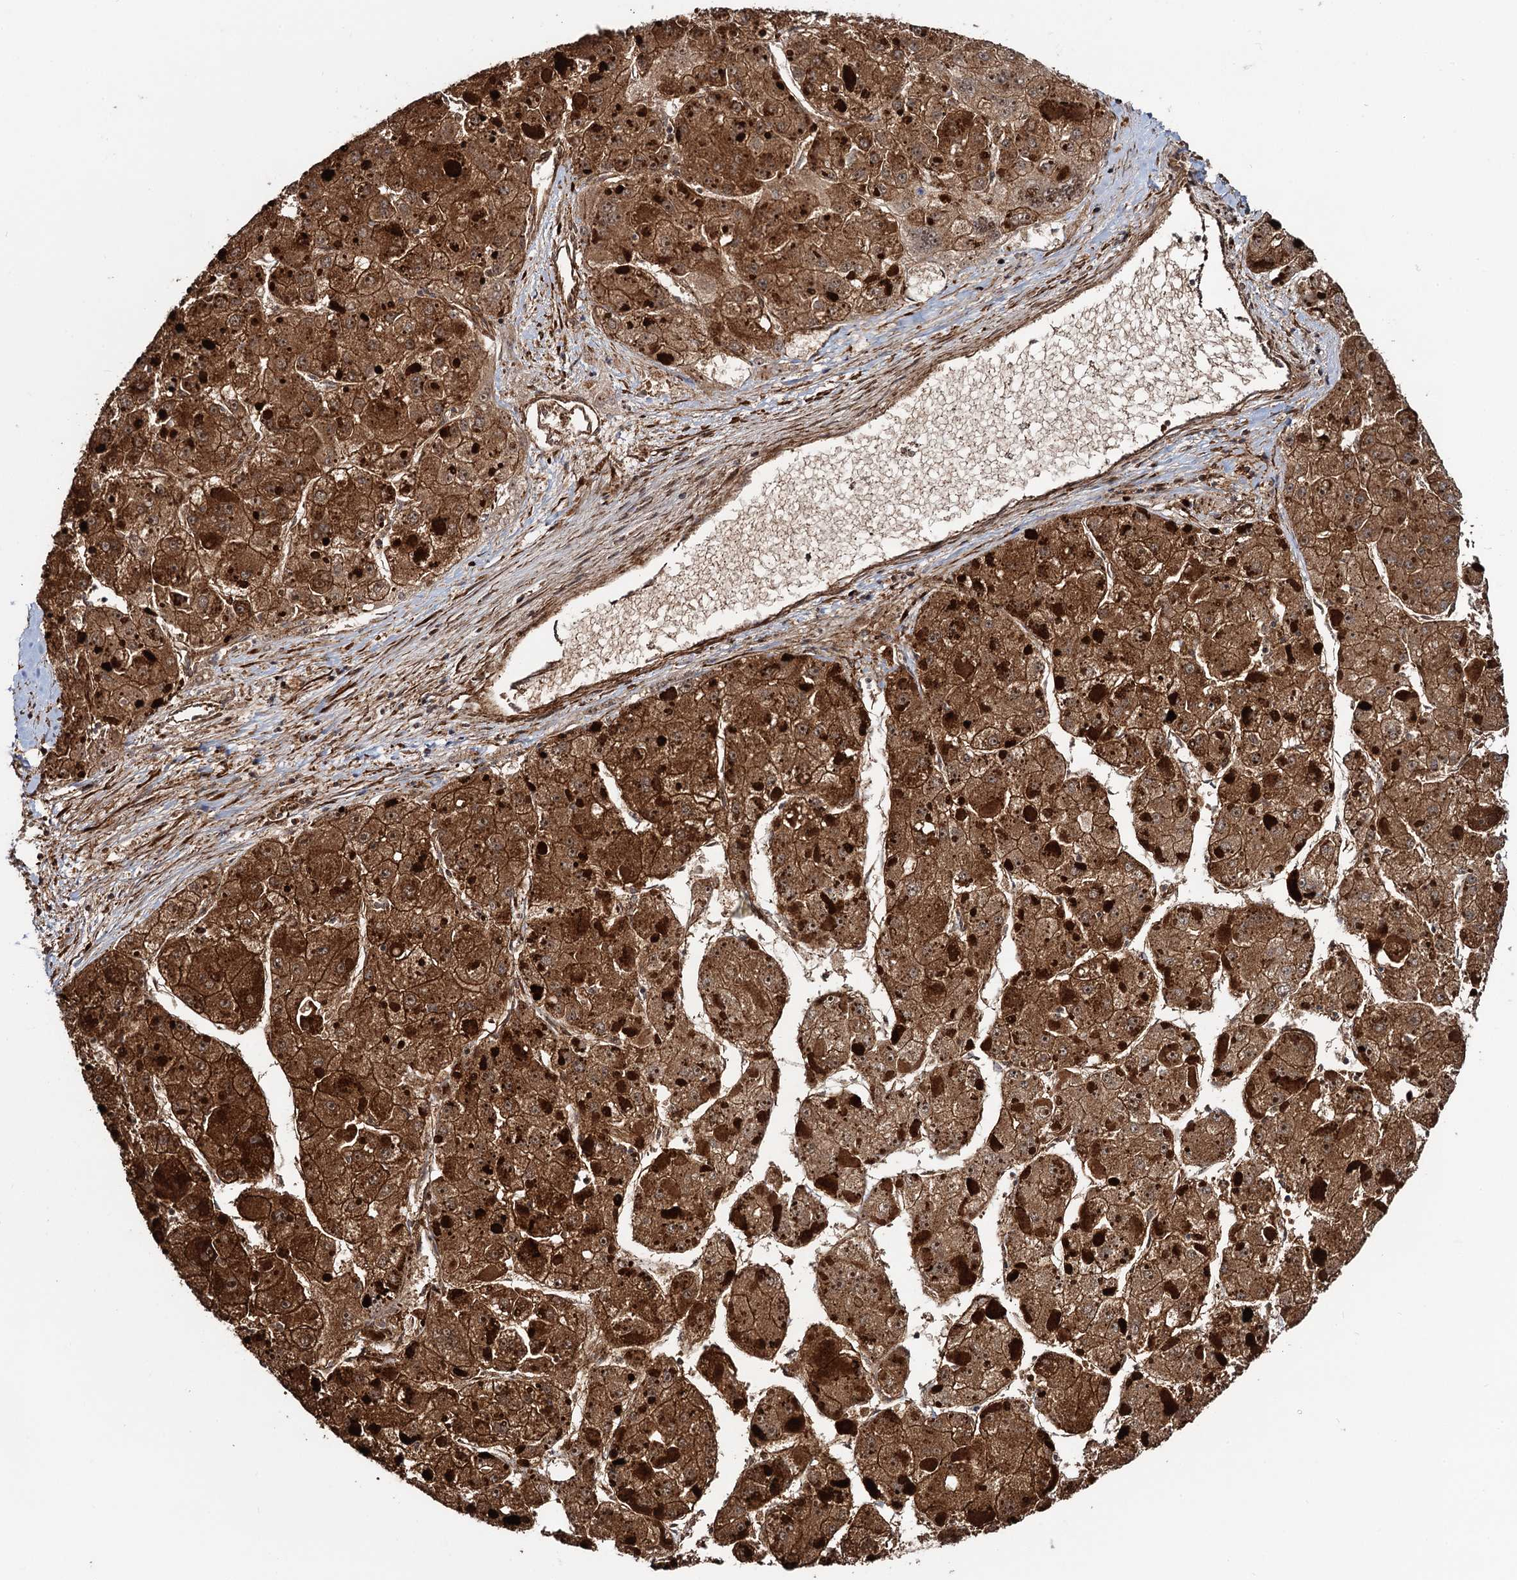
{"staining": {"intensity": "strong", "quantity": ">75%", "location": "cytoplasmic/membranous,nuclear"}, "tissue": "liver cancer", "cell_type": "Tumor cells", "image_type": "cancer", "snomed": [{"axis": "morphology", "description": "Carcinoma, Hepatocellular, NOS"}, {"axis": "topography", "description": "Liver"}], "caption": "A micrograph of human liver cancer (hepatocellular carcinoma) stained for a protein displays strong cytoplasmic/membranous and nuclear brown staining in tumor cells.", "gene": "SNRNP25", "patient": {"sex": "female", "age": 73}}